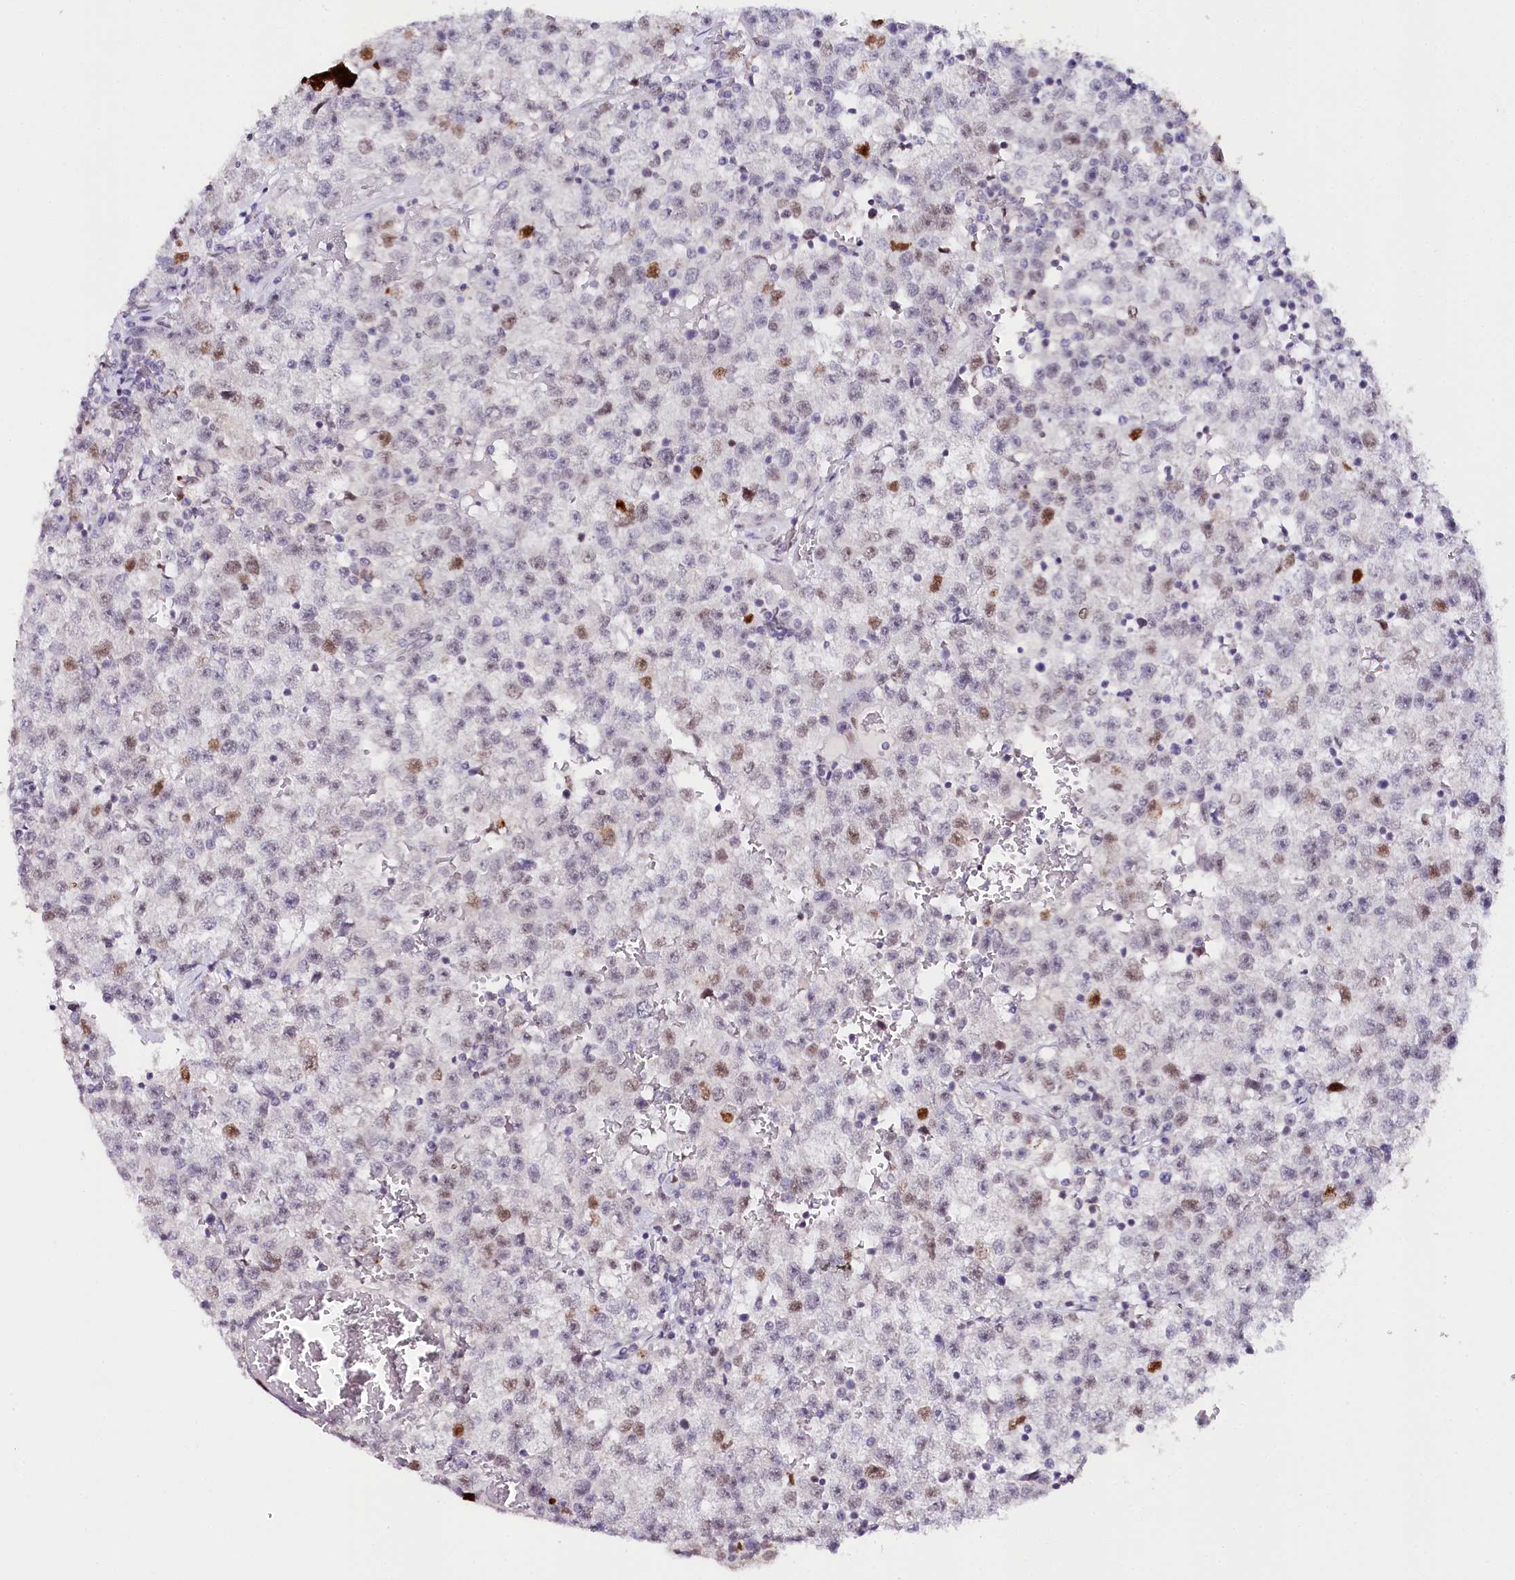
{"staining": {"intensity": "moderate", "quantity": "<25%", "location": "nuclear"}, "tissue": "testis cancer", "cell_type": "Tumor cells", "image_type": "cancer", "snomed": [{"axis": "morphology", "description": "Seminoma, NOS"}, {"axis": "topography", "description": "Testis"}], "caption": "This micrograph shows immunohistochemistry (IHC) staining of testis cancer (seminoma), with low moderate nuclear staining in approximately <25% of tumor cells.", "gene": "TP53", "patient": {"sex": "male", "age": 22}}